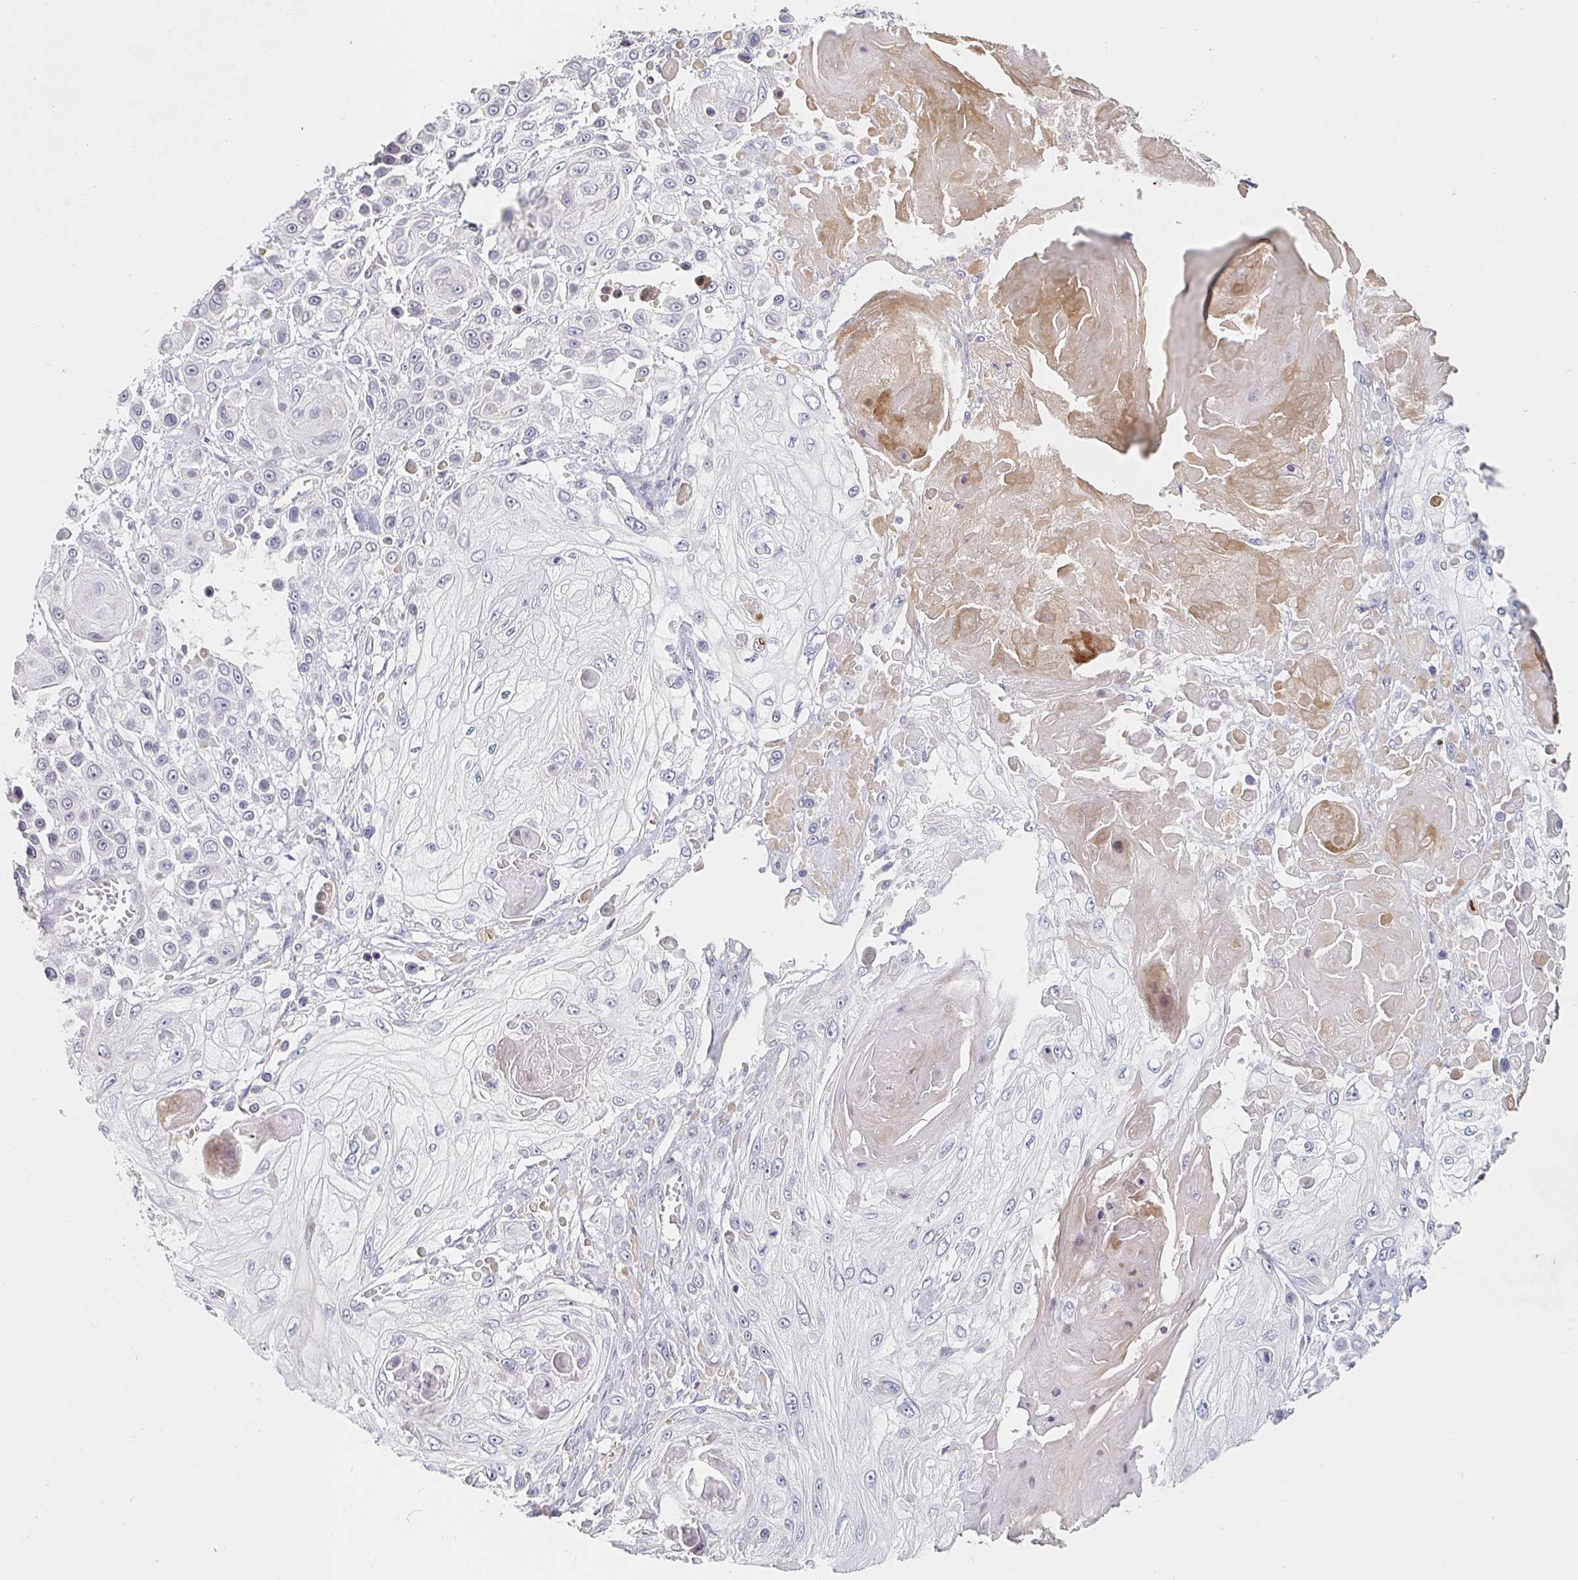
{"staining": {"intensity": "negative", "quantity": "none", "location": "none"}, "tissue": "skin cancer", "cell_type": "Tumor cells", "image_type": "cancer", "snomed": [{"axis": "morphology", "description": "Squamous cell carcinoma, NOS"}, {"axis": "topography", "description": "Skin"}], "caption": "Skin cancer stained for a protein using immunohistochemistry demonstrates no expression tumor cells.", "gene": "NME9", "patient": {"sex": "male", "age": 67}}